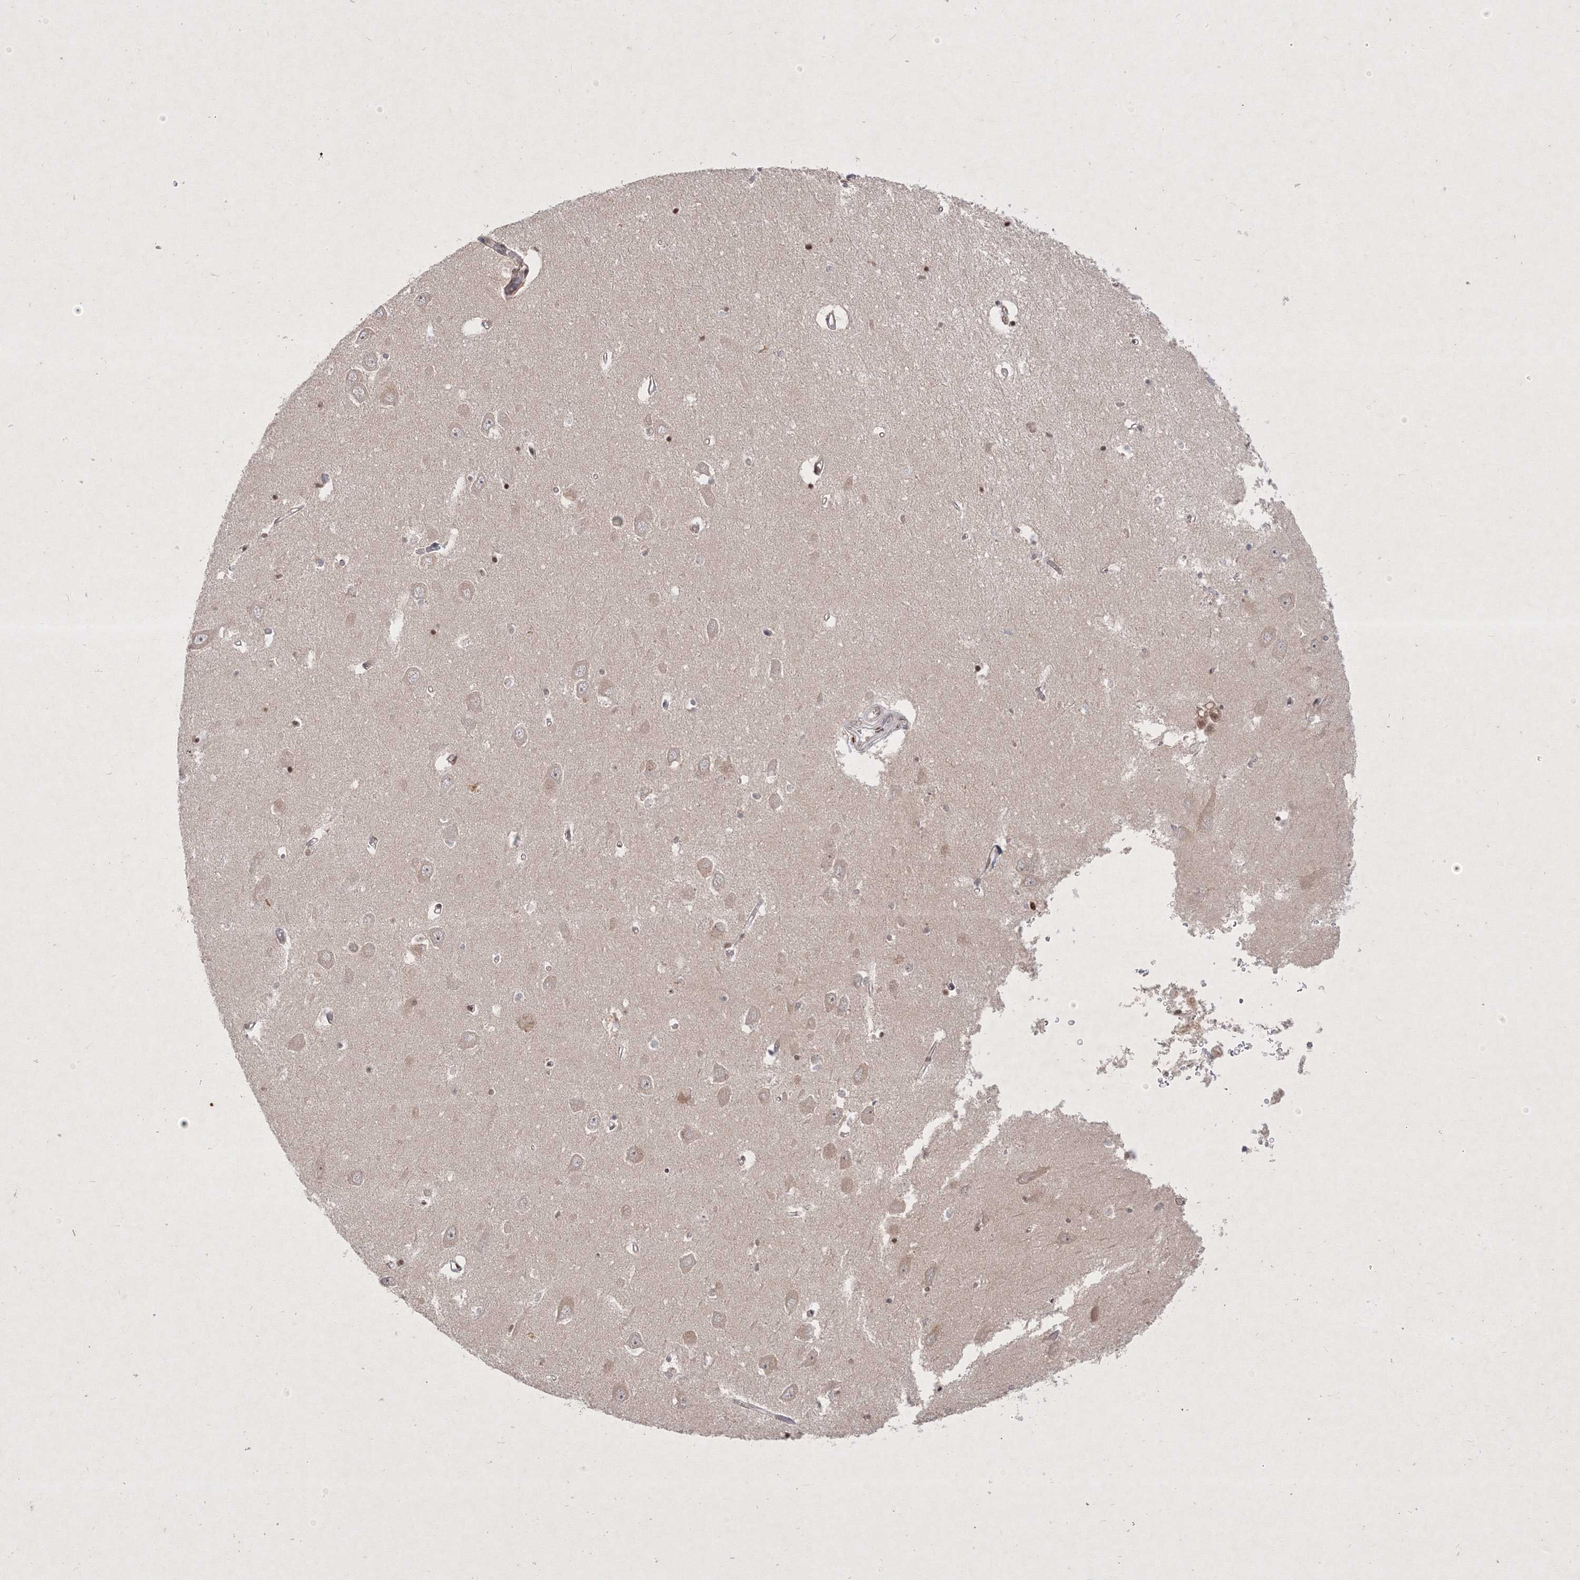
{"staining": {"intensity": "weak", "quantity": "25%-75%", "location": "cytoplasmic/membranous,nuclear"}, "tissue": "hippocampus", "cell_type": "Glial cells", "image_type": "normal", "snomed": [{"axis": "morphology", "description": "Normal tissue, NOS"}, {"axis": "topography", "description": "Hippocampus"}], "caption": "Human hippocampus stained with a brown dye demonstrates weak cytoplasmic/membranous,nuclear positive positivity in about 25%-75% of glial cells.", "gene": "TAB1", "patient": {"sex": "male", "age": 70}}